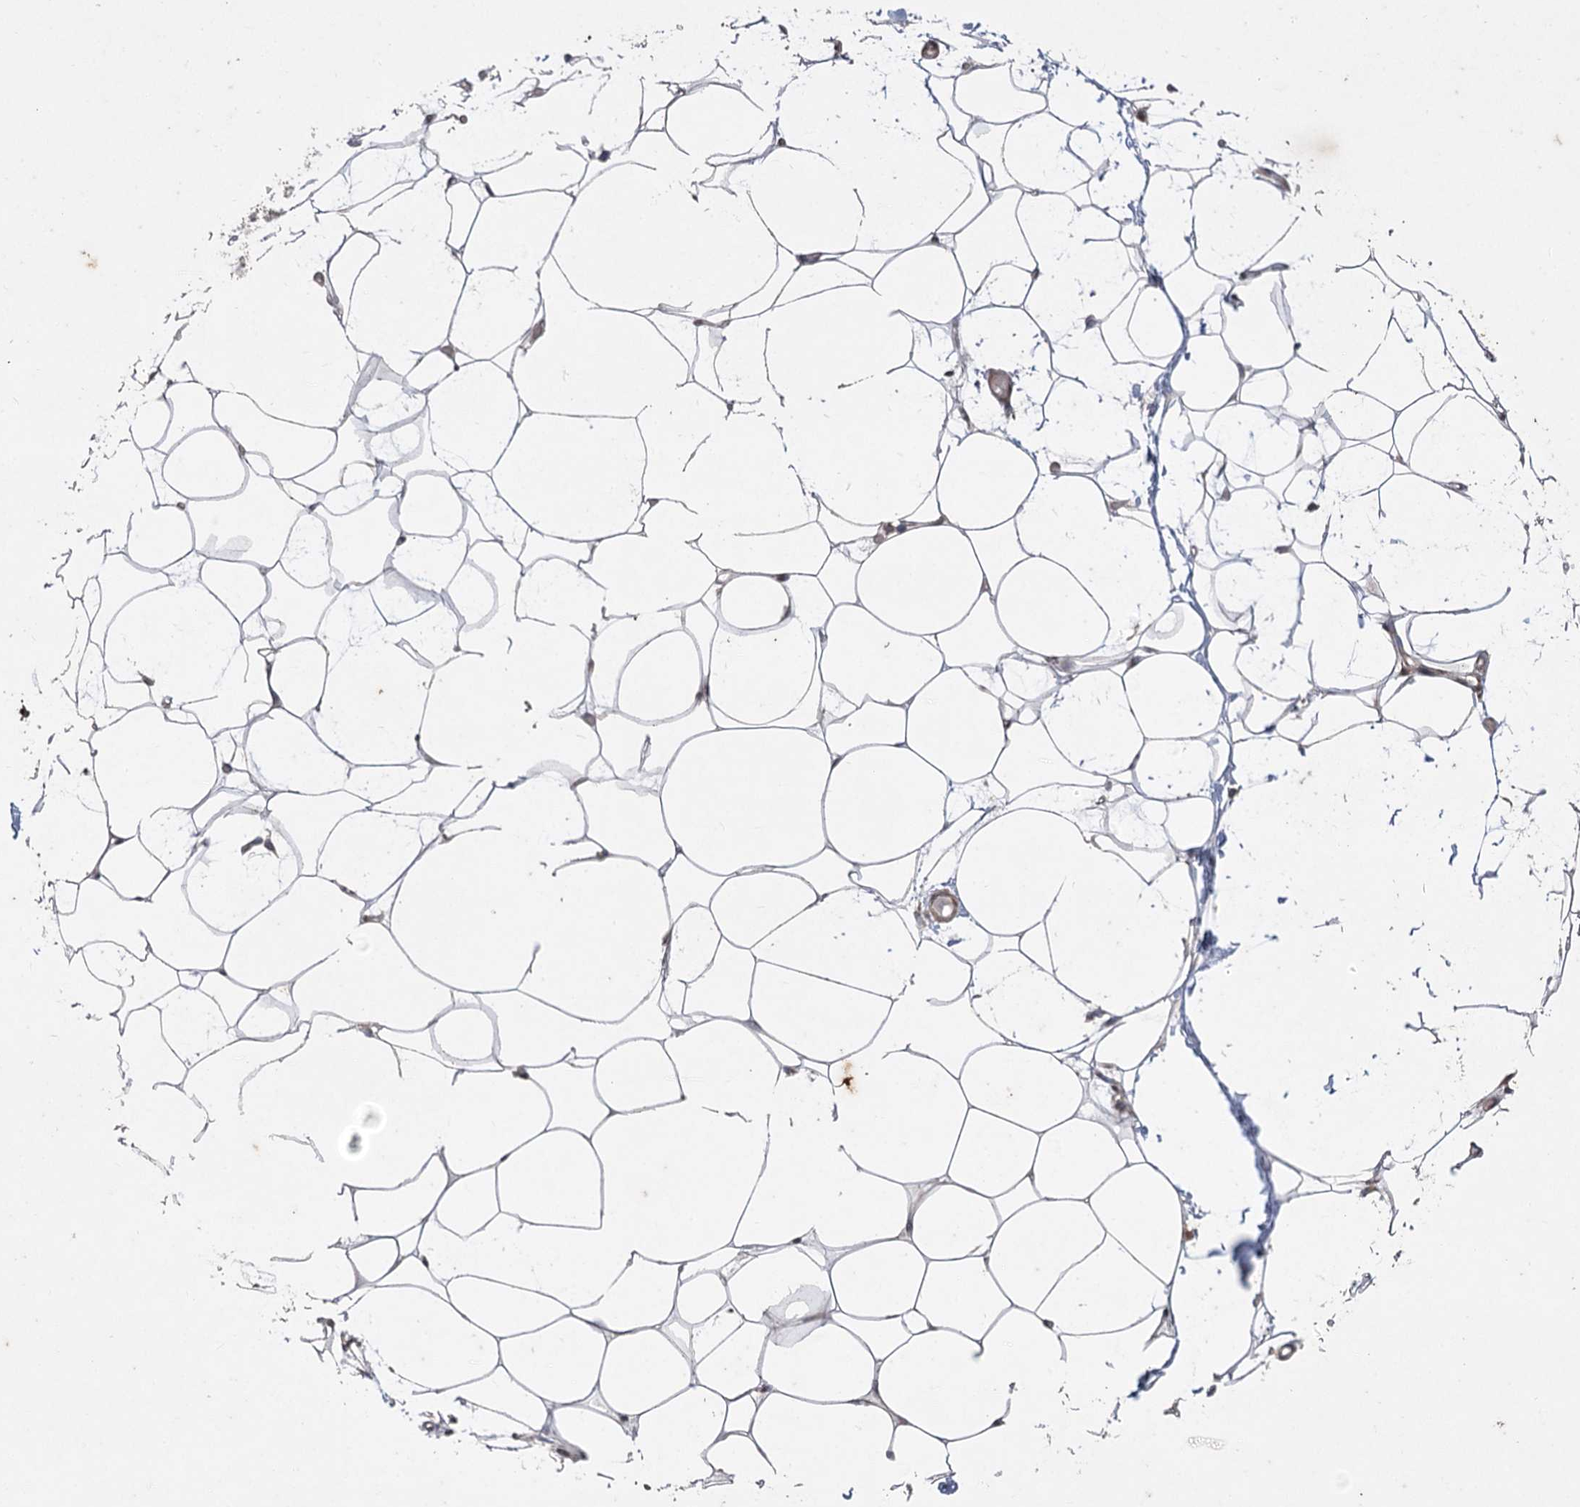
{"staining": {"intensity": "negative", "quantity": "none", "location": "none"}, "tissue": "adipose tissue", "cell_type": "Adipocytes", "image_type": "normal", "snomed": [{"axis": "morphology", "description": "Normal tissue, NOS"}, {"axis": "topography", "description": "Breast"}], "caption": "IHC micrograph of benign human adipose tissue stained for a protein (brown), which reveals no positivity in adipocytes.", "gene": "ZSCAN23", "patient": {"sex": "female", "age": 23}}